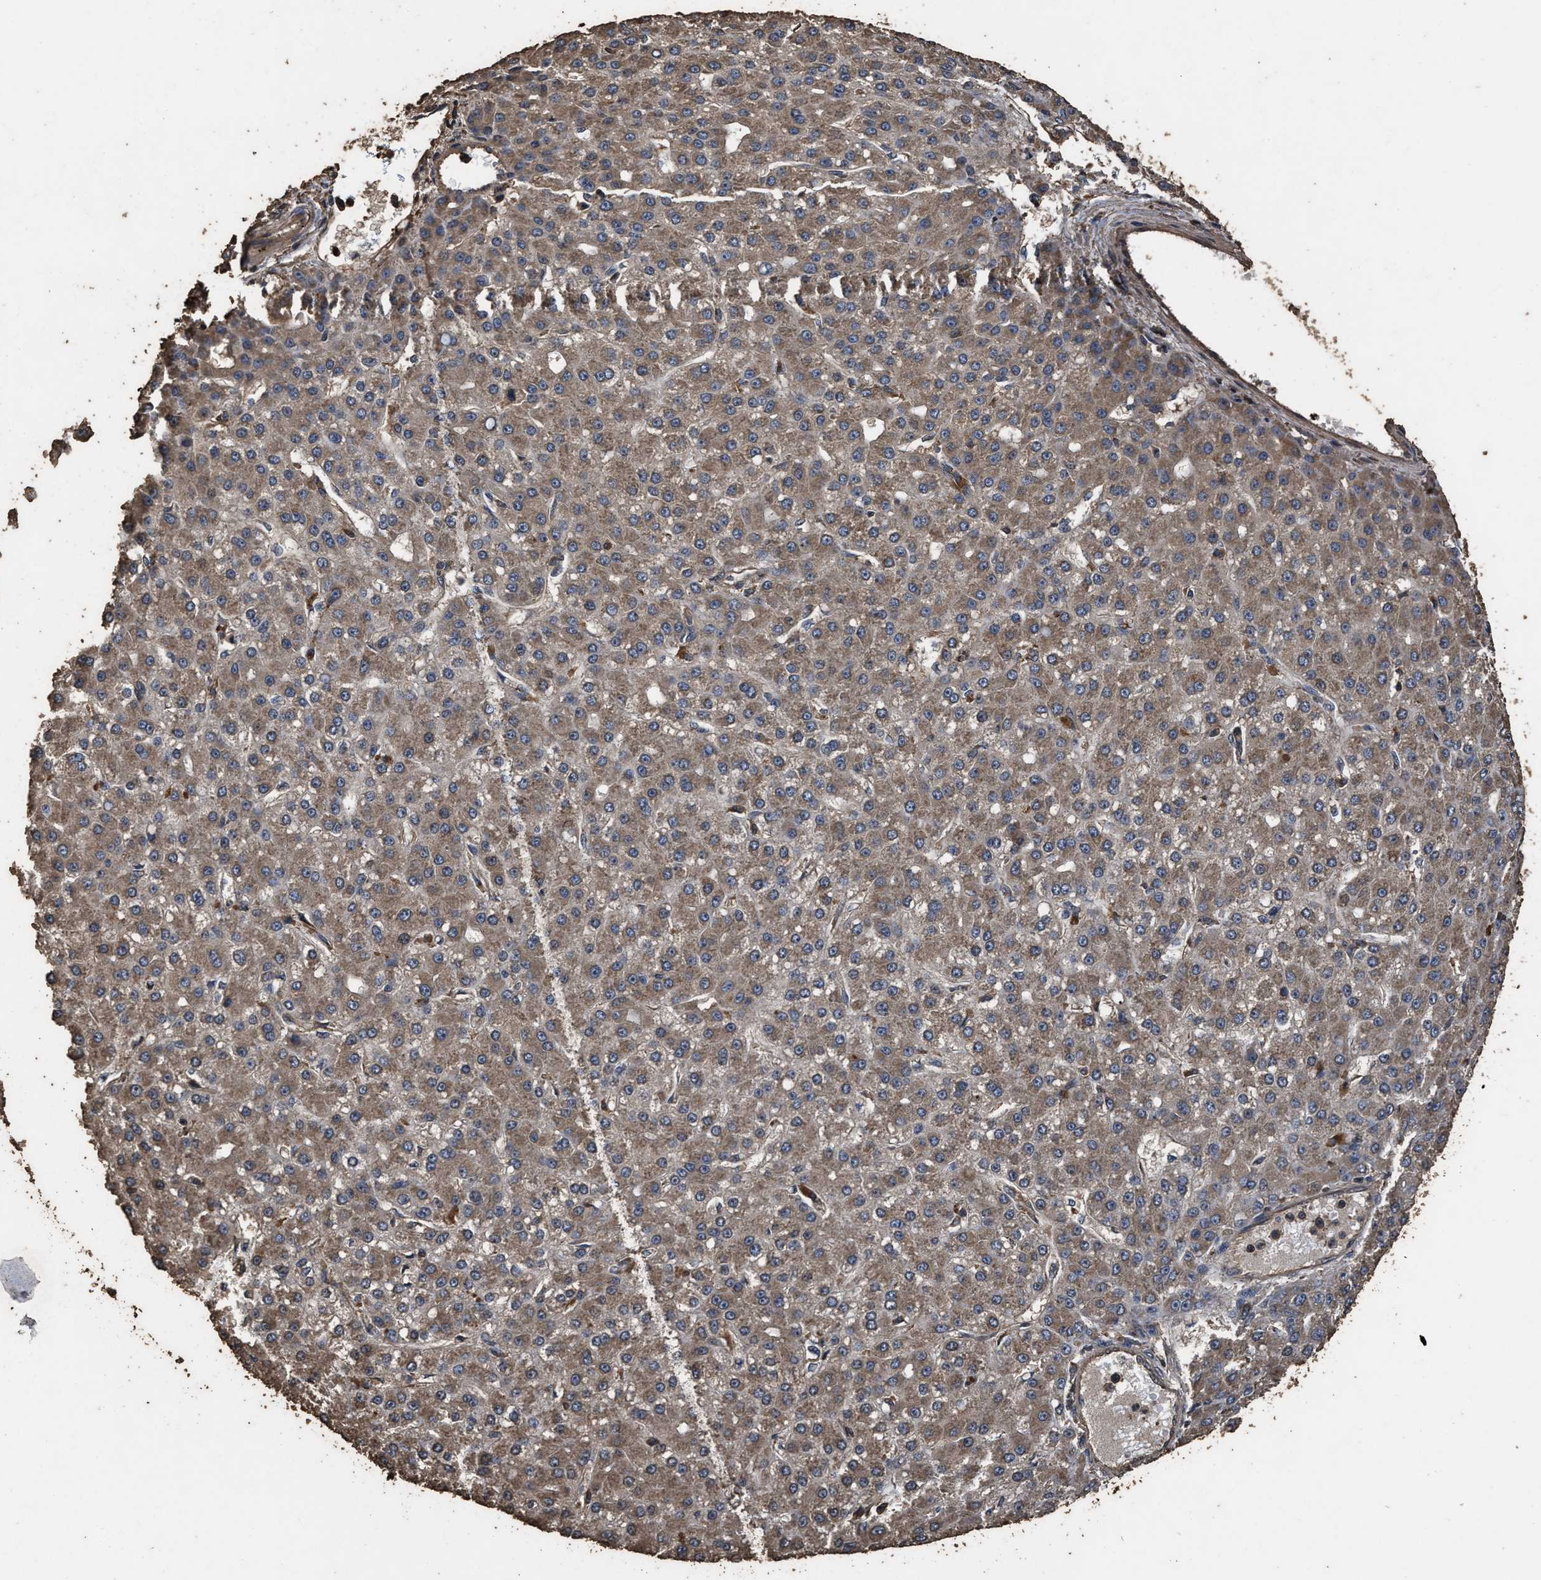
{"staining": {"intensity": "moderate", "quantity": "25%-75%", "location": "cytoplasmic/membranous"}, "tissue": "liver cancer", "cell_type": "Tumor cells", "image_type": "cancer", "snomed": [{"axis": "morphology", "description": "Carcinoma, Hepatocellular, NOS"}, {"axis": "topography", "description": "Liver"}], "caption": "Immunohistochemistry (IHC) photomicrograph of neoplastic tissue: liver cancer stained using IHC displays medium levels of moderate protein expression localized specifically in the cytoplasmic/membranous of tumor cells, appearing as a cytoplasmic/membranous brown color.", "gene": "ZMYND19", "patient": {"sex": "male", "age": 67}}